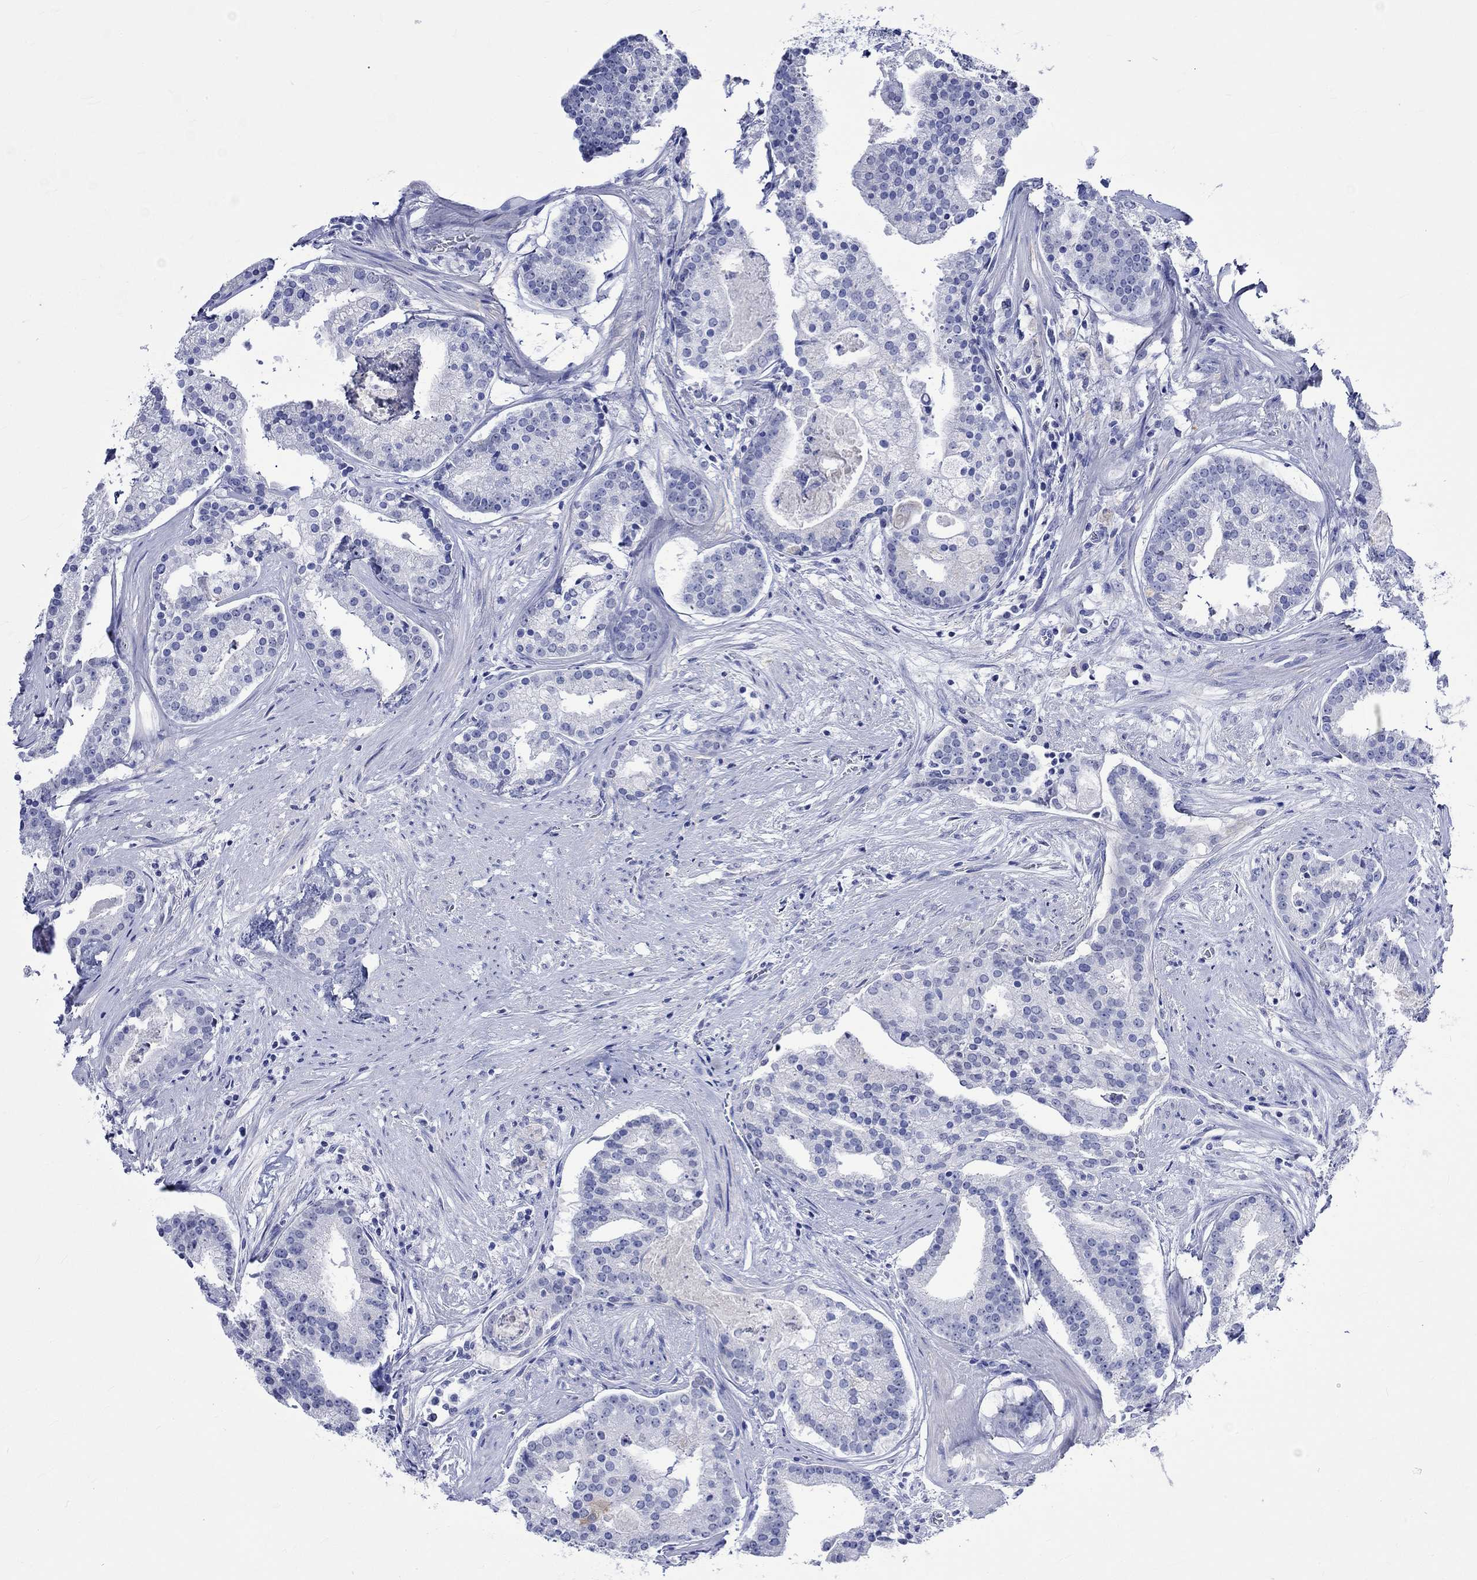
{"staining": {"intensity": "negative", "quantity": "none", "location": "none"}, "tissue": "prostate cancer", "cell_type": "Tumor cells", "image_type": "cancer", "snomed": [{"axis": "morphology", "description": "Adenocarcinoma, NOS"}, {"axis": "topography", "description": "Prostate and seminal vesicle, NOS"}, {"axis": "topography", "description": "Prostate"}], "caption": "Immunohistochemistry histopathology image of human prostate cancer (adenocarcinoma) stained for a protein (brown), which reveals no expression in tumor cells.", "gene": "CRYAB", "patient": {"sex": "male", "age": 44}}